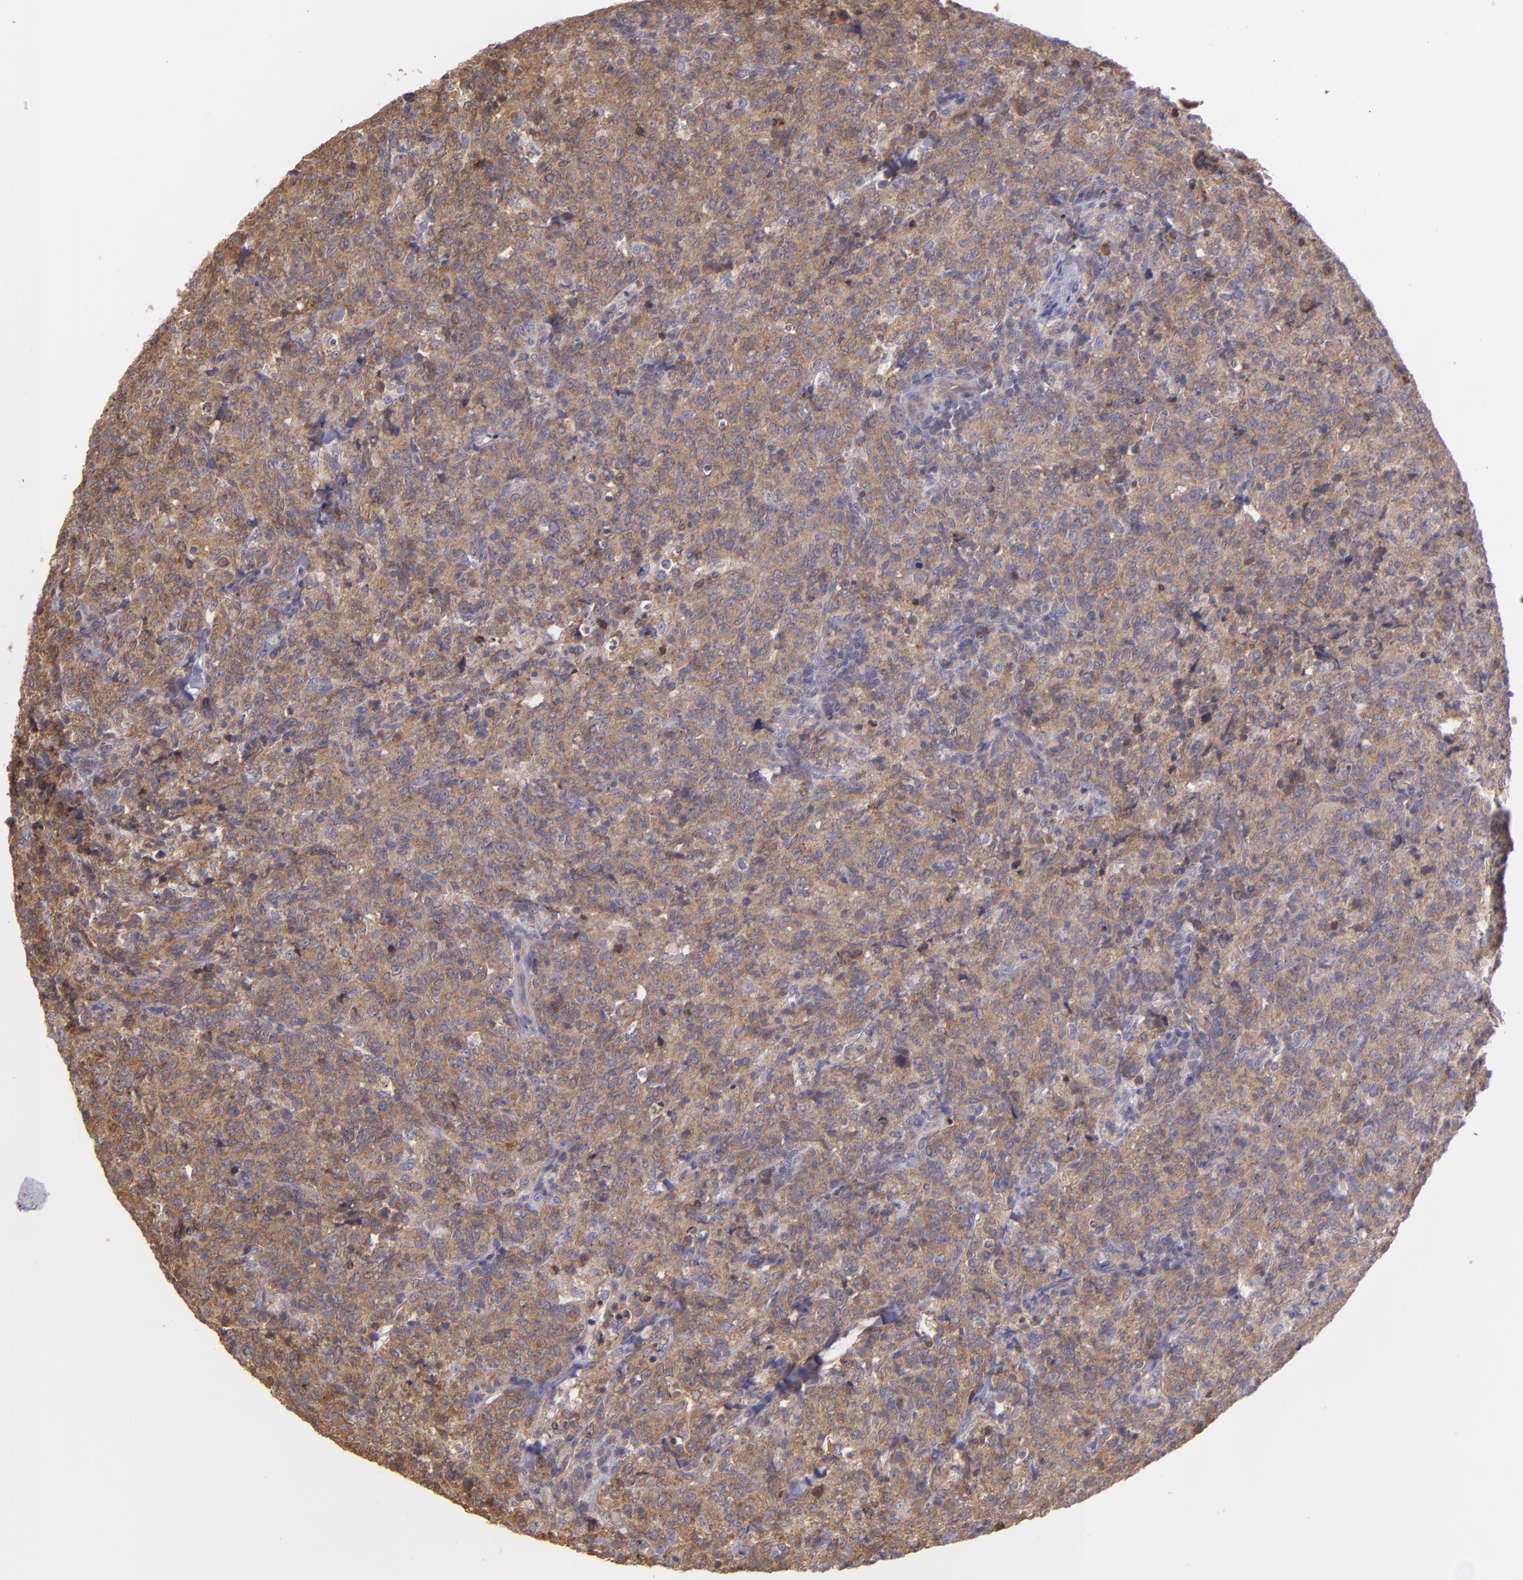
{"staining": {"intensity": "strong", "quantity": ">75%", "location": "cytoplasmic/membranous"}, "tissue": "lymphoma", "cell_type": "Tumor cells", "image_type": "cancer", "snomed": [{"axis": "morphology", "description": "Malignant lymphoma, non-Hodgkin's type, High grade"}, {"axis": "topography", "description": "Tonsil"}], "caption": "Lymphoma stained for a protein shows strong cytoplasmic/membranous positivity in tumor cells.", "gene": "ECE1", "patient": {"sex": "female", "age": 36}}